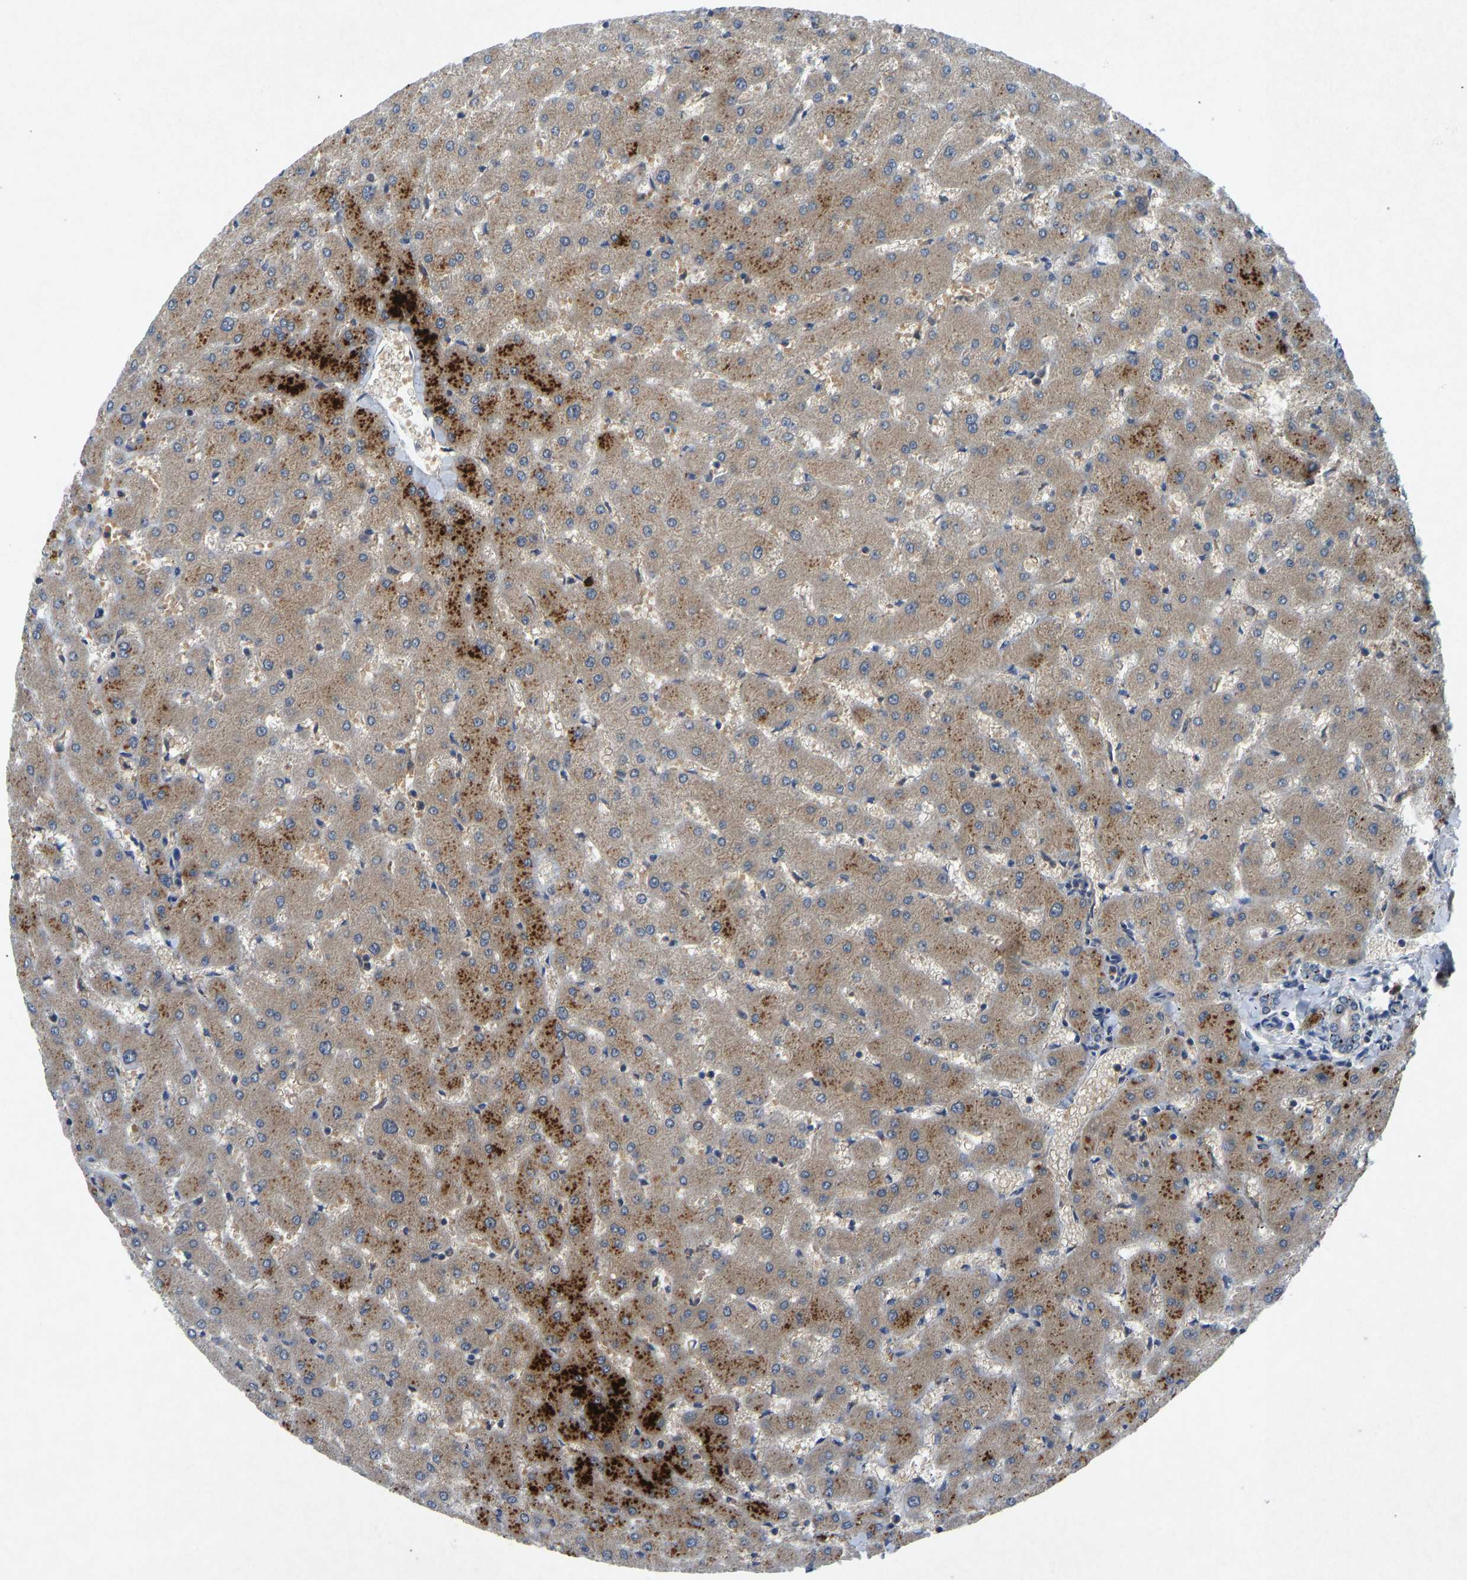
{"staining": {"intensity": "weak", "quantity": "<25%", "location": "cytoplasmic/membranous"}, "tissue": "liver", "cell_type": "Cholangiocytes", "image_type": "normal", "snomed": [{"axis": "morphology", "description": "Normal tissue, NOS"}, {"axis": "topography", "description": "Liver"}], "caption": "IHC image of benign human liver stained for a protein (brown), which exhibits no expression in cholangiocytes.", "gene": "PDE7A", "patient": {"sex": "female", "age": 63}}